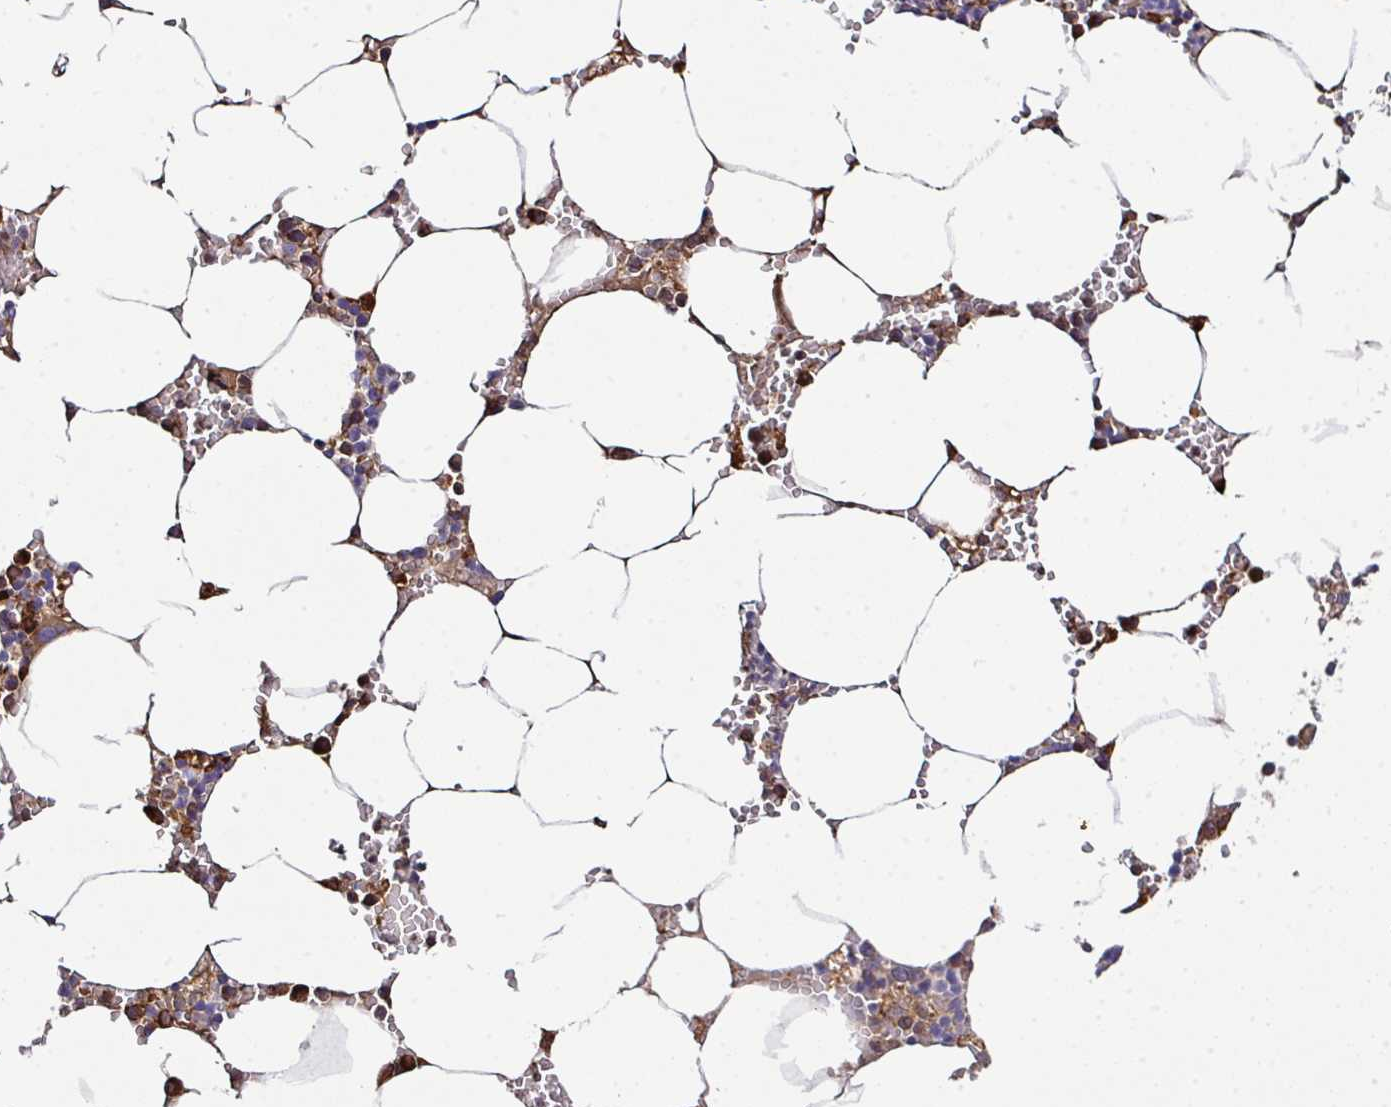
{"staining": {"intensity": "moderate", "quantity": "25%-75%", "location": "cytoplasmic/membranous"}, "tissue": "bone marrow", "cell_type": "Hematopoietic cells", "image_type": "normal", "snomed": [{"axis": "morphology", "description": "Normal tissue, NOS"}, {"axis": "topography", "description": "Bone marrow"}], "caption": "A histopathology image of human bone marrow stained for a protein shows moderate cytoplasmic/membranous brown staining in hematopoietic cells. The staining was performed using DAB, with brown indicating positive protein expression. Nuclei are stained blue with hematoxylin.", "gene": "ARPIN", "patient": {"sex": "male", "age": 70}}